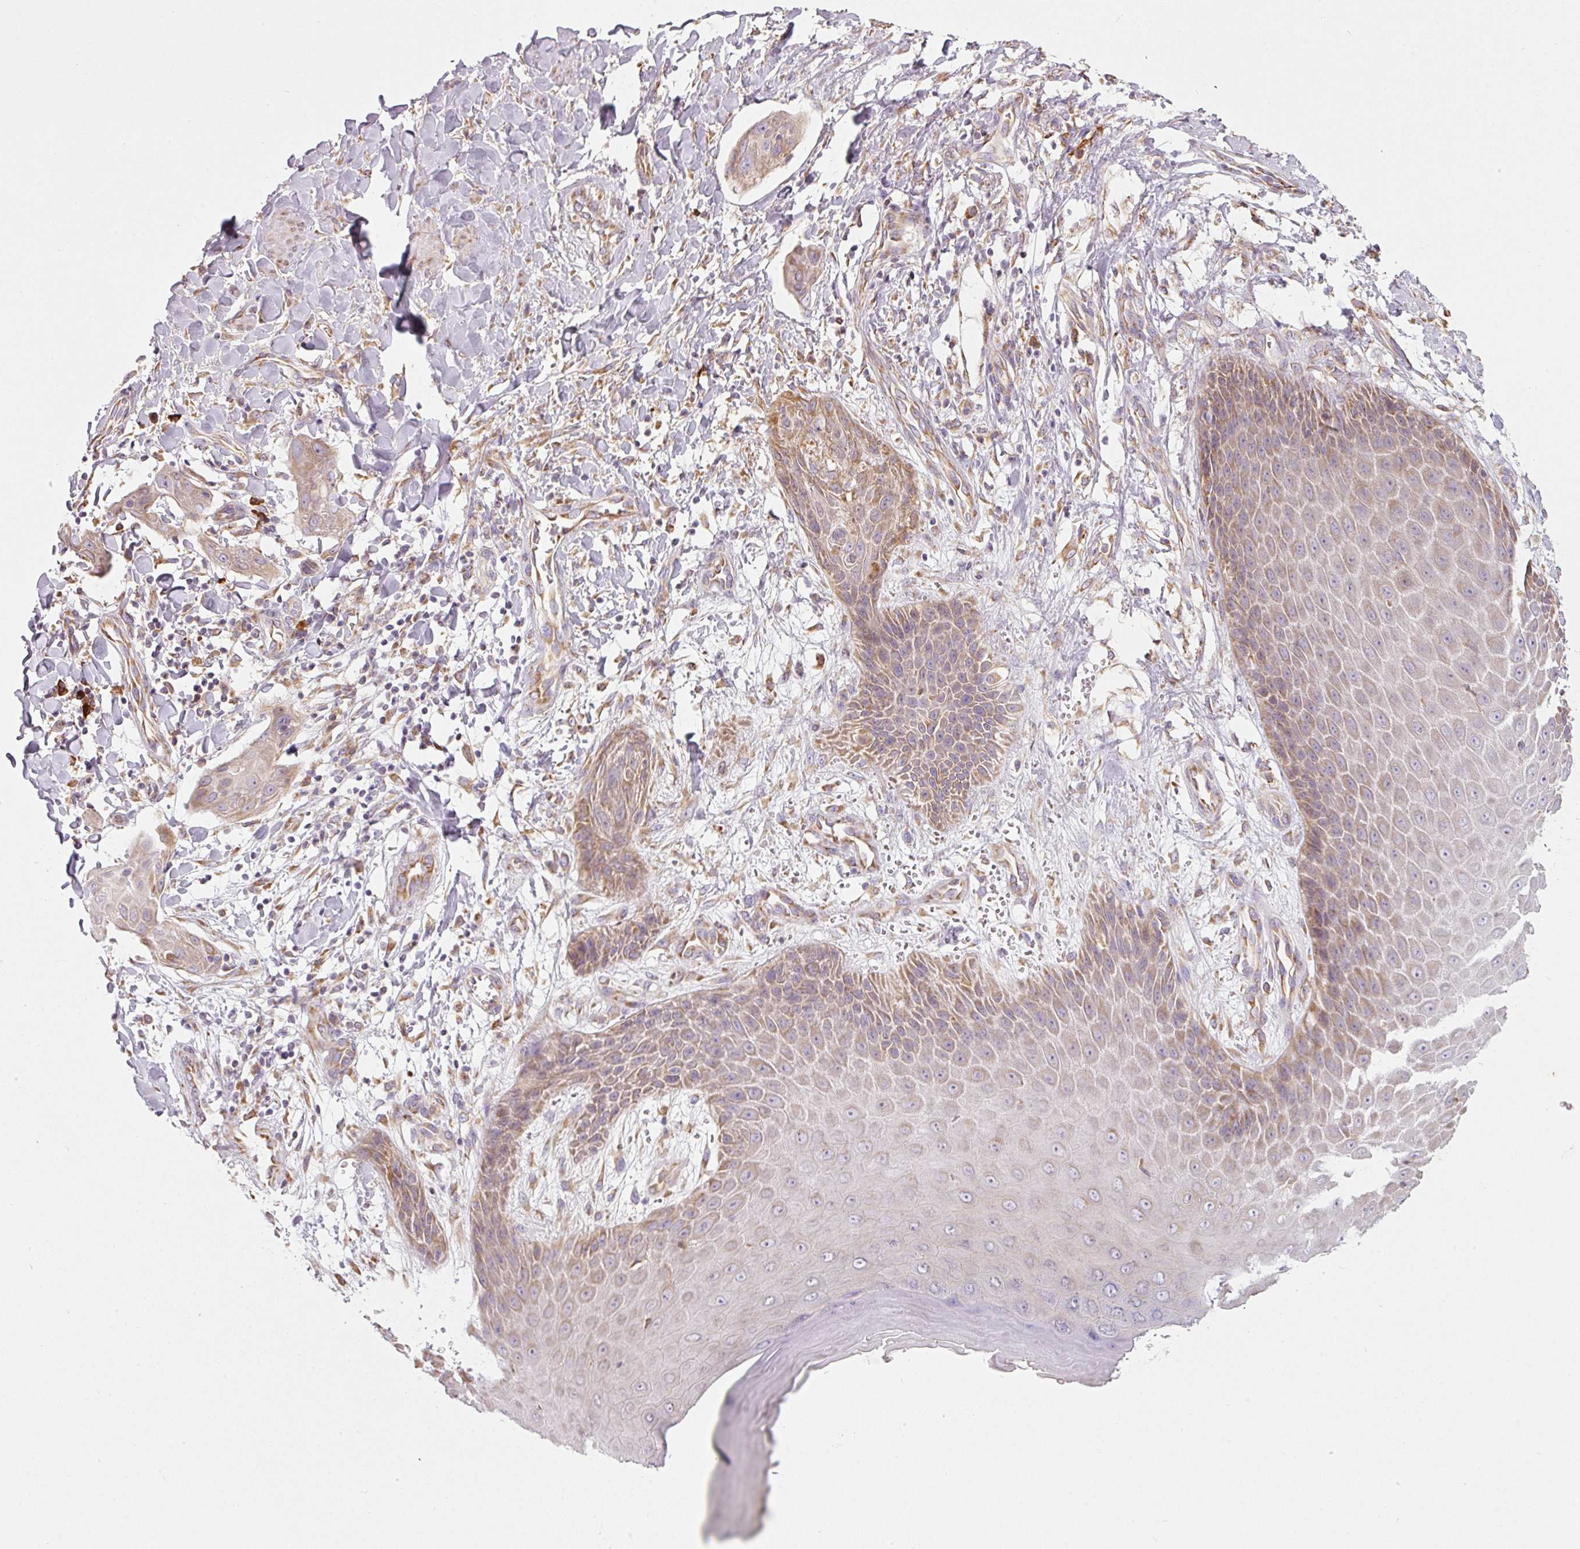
{"staining": {"intensity": "moderate", "quantity": "25%-75%", "location": "cytoplasmic/membranous"}, "tissue": "skin cancer", "cell_type": "Tumor cells", "image_type": "cancer", "snomed": [{"axis": "morphology", "description": "Squamous cell carcinoma, NOS"}, {"axis": "topography", "description": "Skin"}, {"axis": "topography", "description": "Vulva"}], "caption": "High-magnification brightfield microscopy of skin cancer (squamous cell carcinoma) stained with DAB (brown) and counterstained with hematoxylin (blue). tumor cells exhibit moderate cytoplasmic/membranous expression is appreciated in approximately25%-75% of cells. The staining was performed using DAB to visualize the protein expression in brown, while the nuclei were stained in blue with hematoxylin (Magnification: 20x).", "gene": "MORN4", "patient": {"sex": "female", "age": 85}}